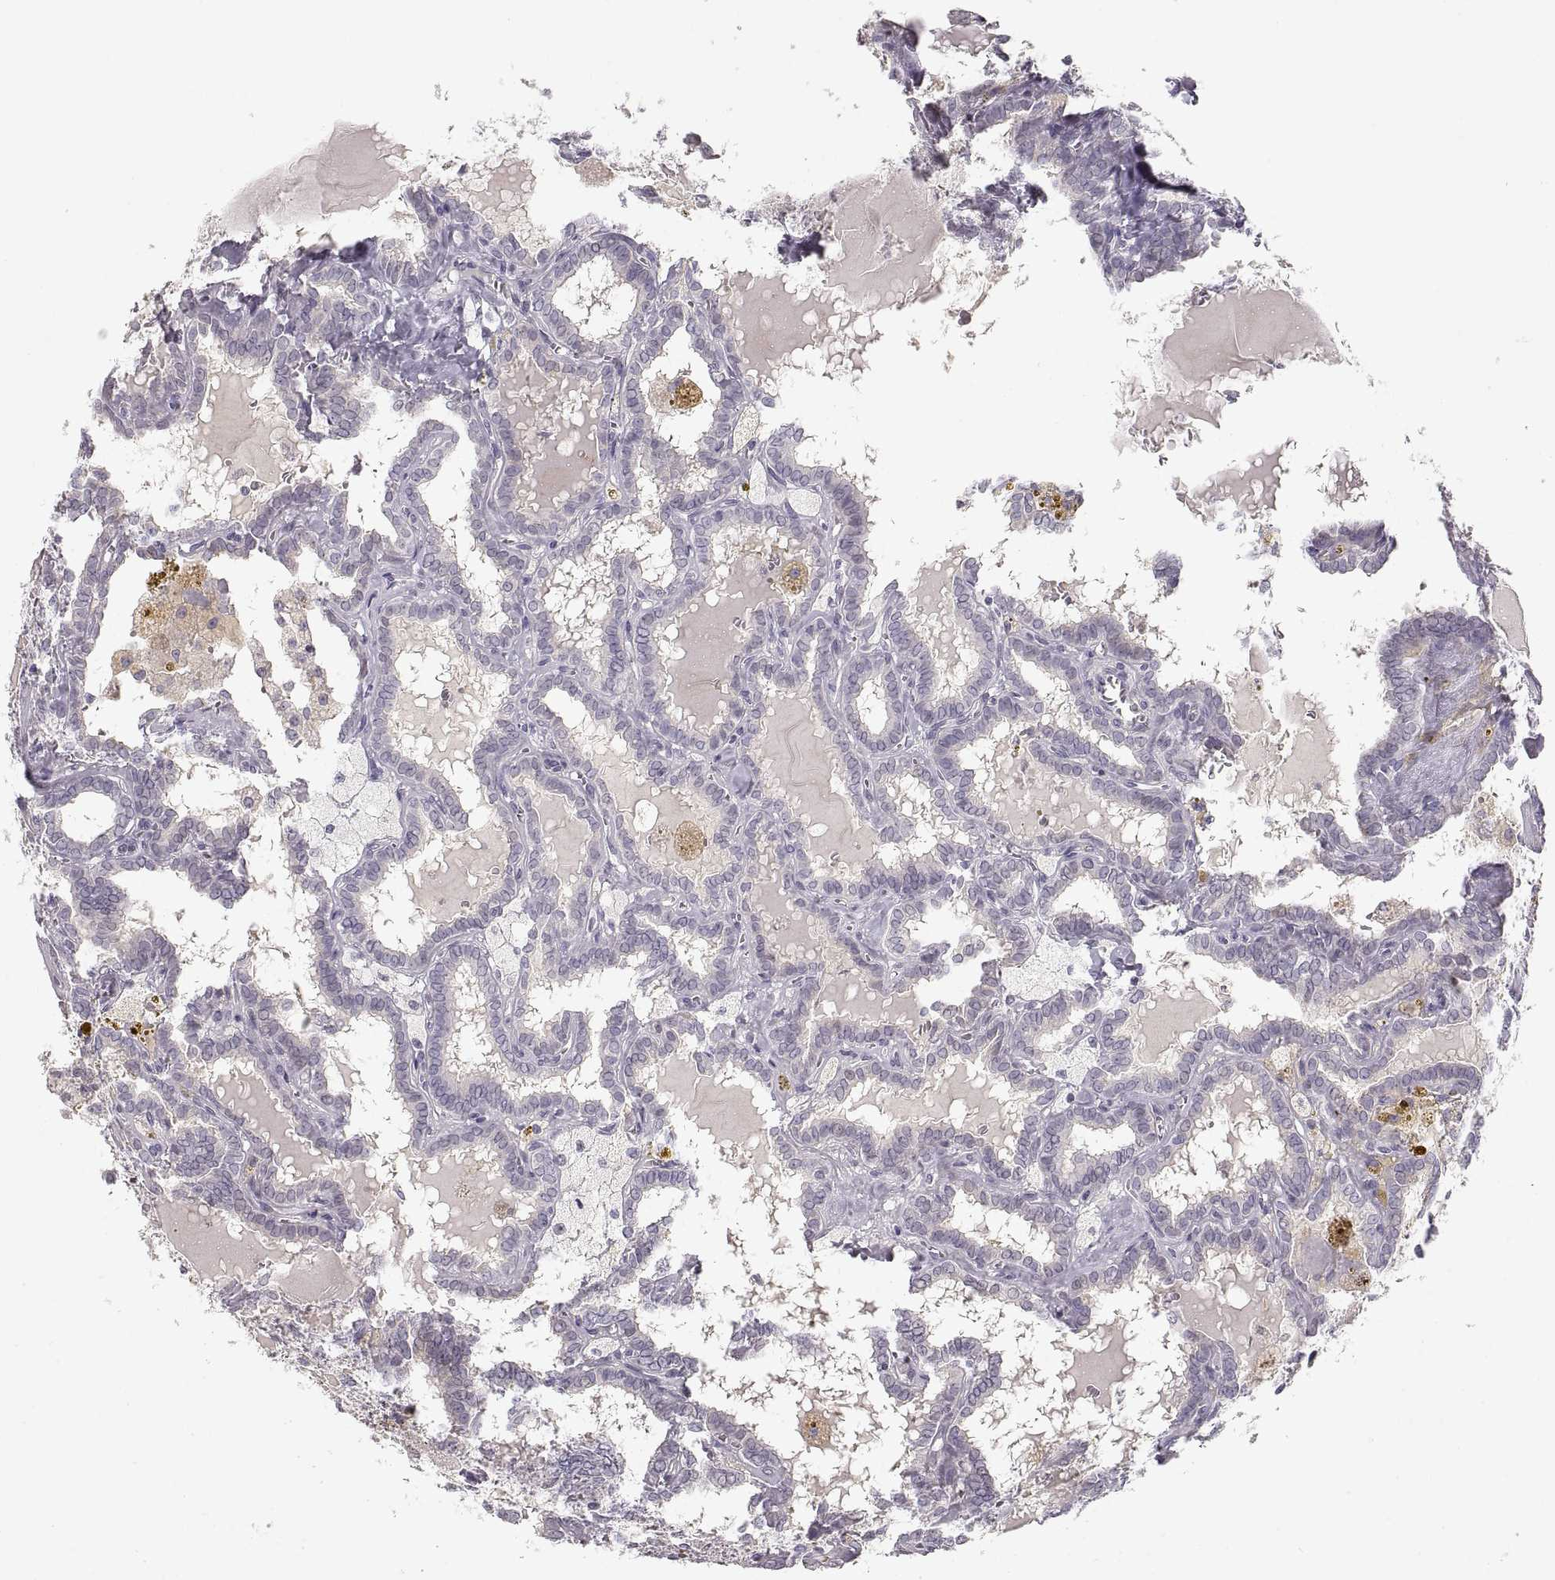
{"staining": {"intensity": "negative", "quantity": "none", "location": "none"}, "tissue": "thyroid cancer", "cell_type": "Tumor cells", "image_type": "cancer", "snomed": [{"axis": "morphology", "description": "Papillary adenocarcinoma, NOS"}, {"axis": "topography", "description": "Thyroid gland"}], "caption": "Protein analysis of papillary adenocarcinoma (thyroid) reveals no significant staining in tumor cells.", "gene": "PCSK2", "patient": {"sex": "female", "age": 39}}